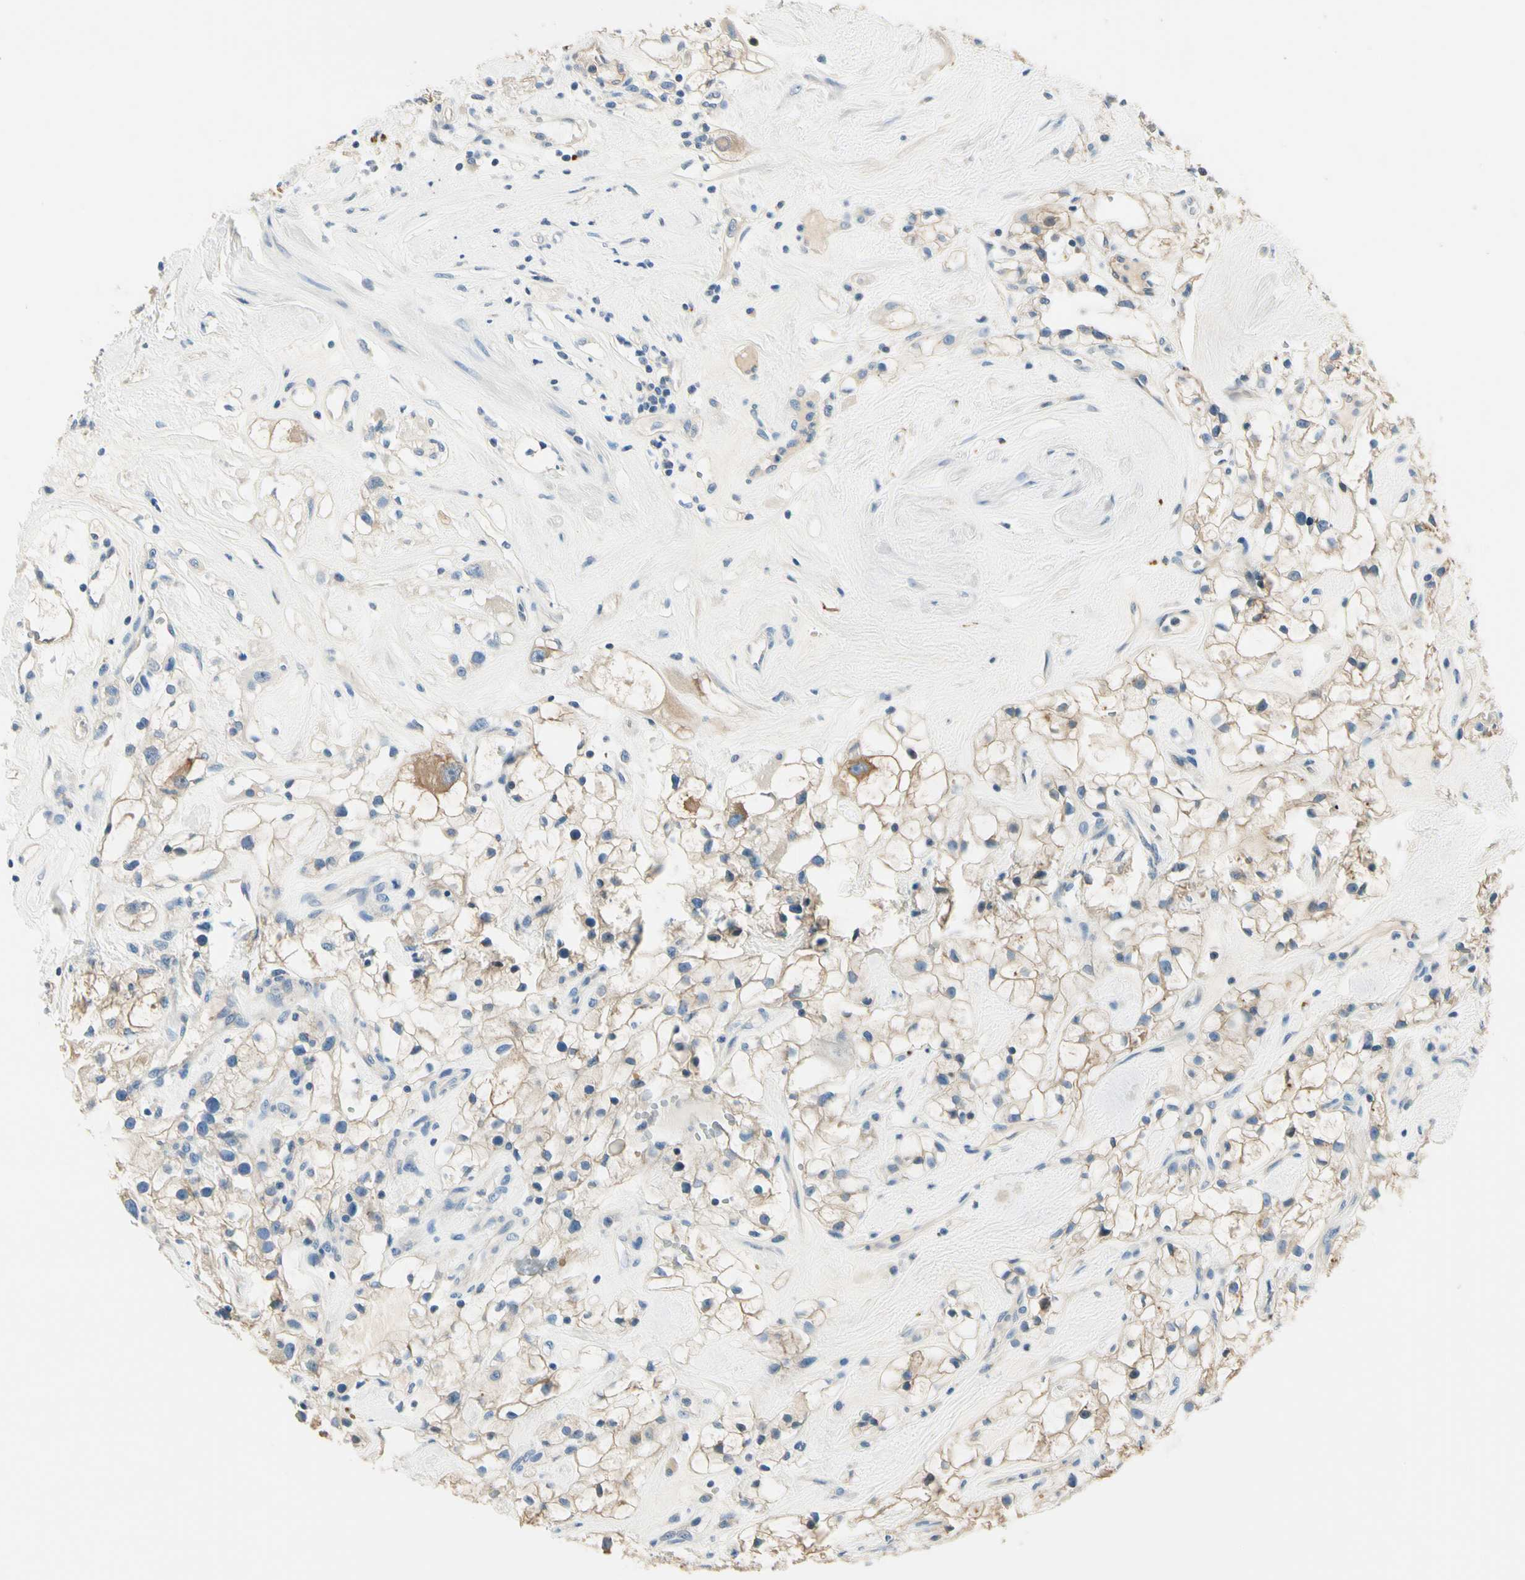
{"staining": {"intensity": "moderate", "quantity": "25%-75%", "location": "cytoplasmic/membranous"}, "tissue": "renal cancer", "cell_type": "Tumor cells", "image_type": "cancer", "snomed": [{"axis": "morphology", "description": "Adenocarcinoma, NOS"}, {"axis": "topography", "description": "Kidney"}], "caption": "Immunohistochemical staining of human renal cancer (adenocarcinoma) displays medium levels of moderate cytoplasmic/membranous protein staining in approximately 25%-75% of tumor cells.", "gene": "TGFBR3", "patient": {"sex": "female", "age": 60}}